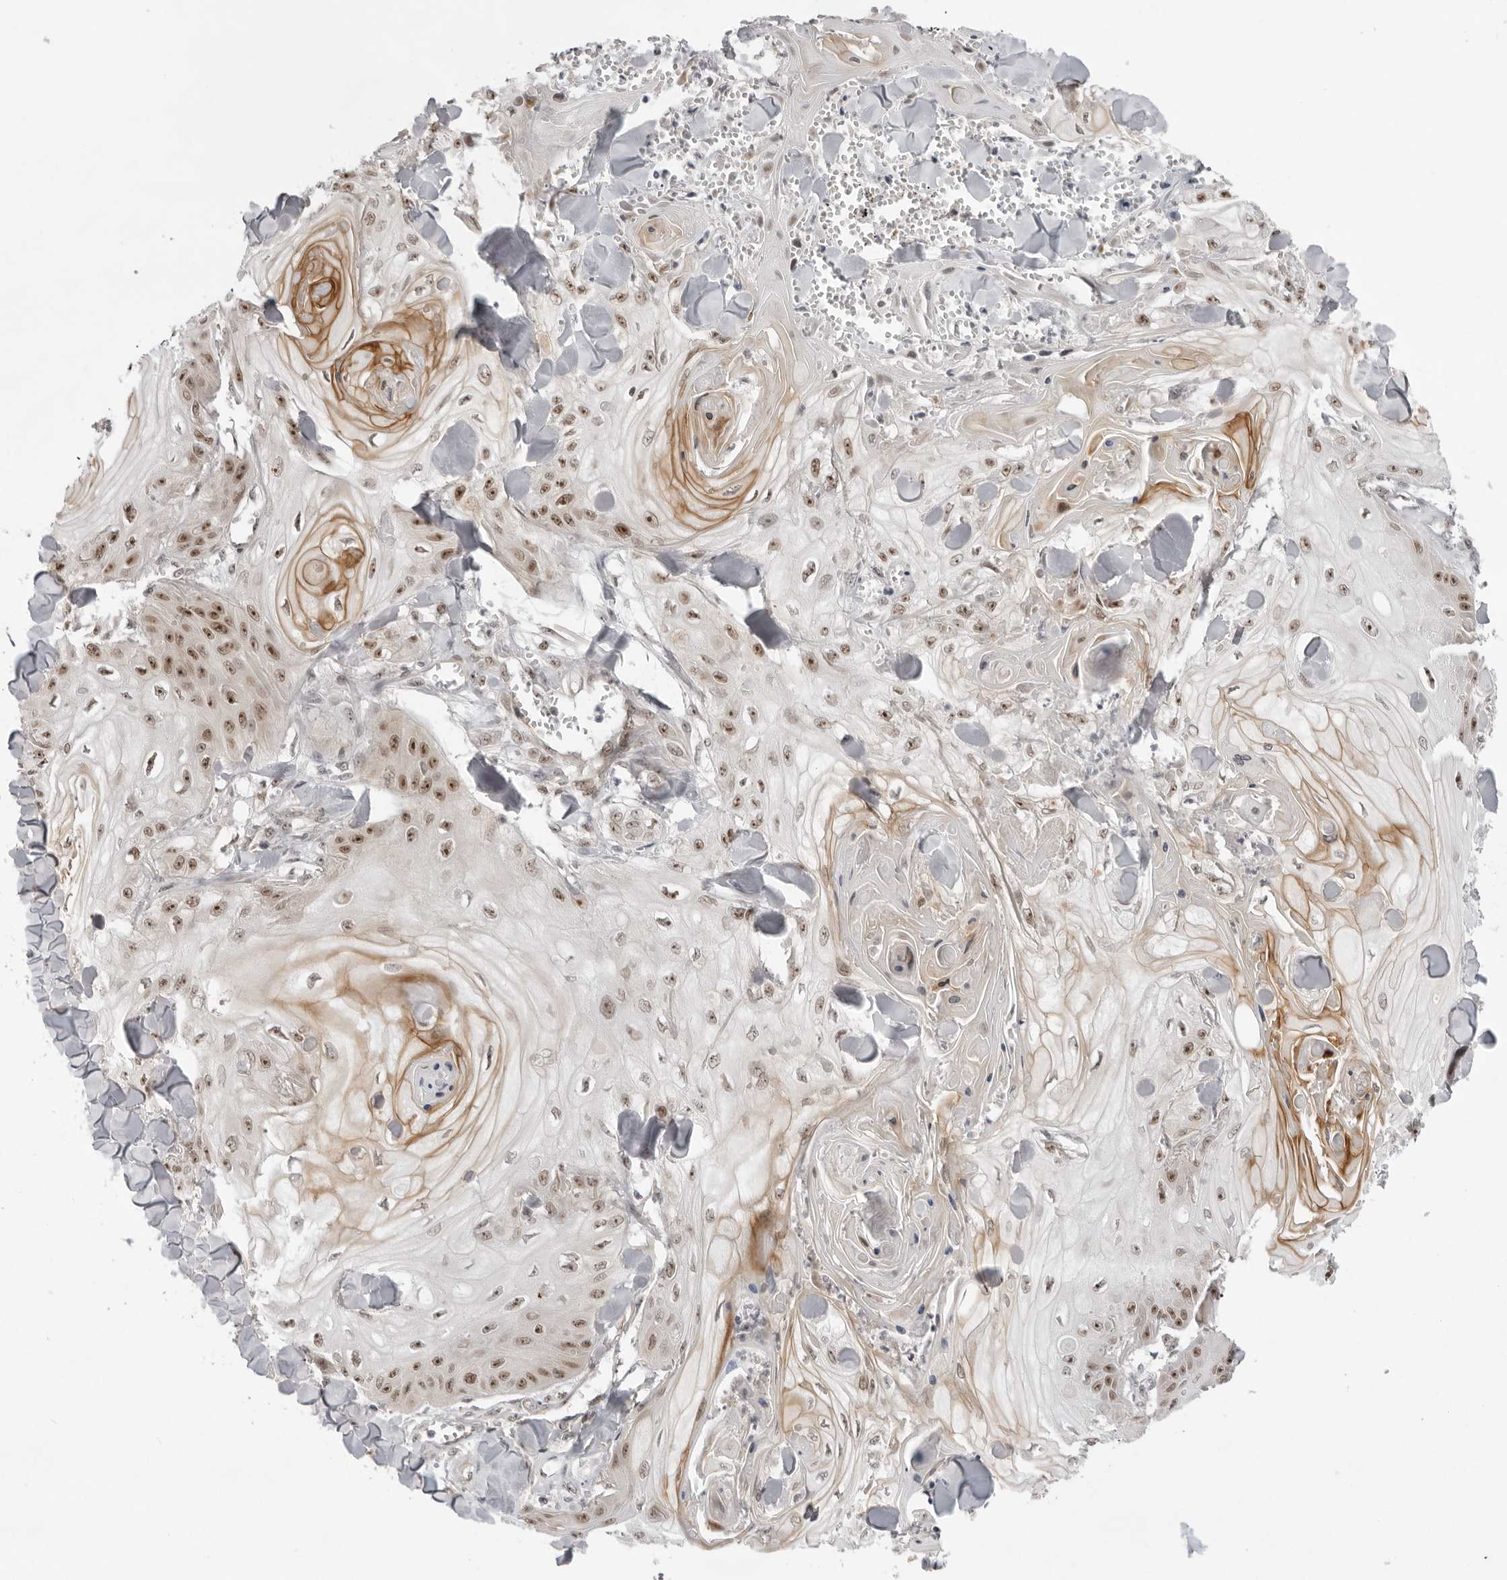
{"staining": {"intensity": "moderate", "quantity": ">75%", "location": "cytoplasmic/membranous,nuclear"}, "tissue": "skin cancer", "cell_type": "Tumor cells", "image_type": "cancer", "snomed": [{"axis": "morphology", "description": "Squamous cell carcinoma, NOS"}, {"axis": "topography", "description": "Skin"}], "caption": "Skin cancer (squamous cell carcinoma) stained with DAB immunohistochemistry demonstrates medium levels of moderate cytoplasmic/membranous and nuclear positivity in approximately >75% of tumor cells.", "gene": "EXOSC10", "patient": {"sex": "male", "age": 74}}